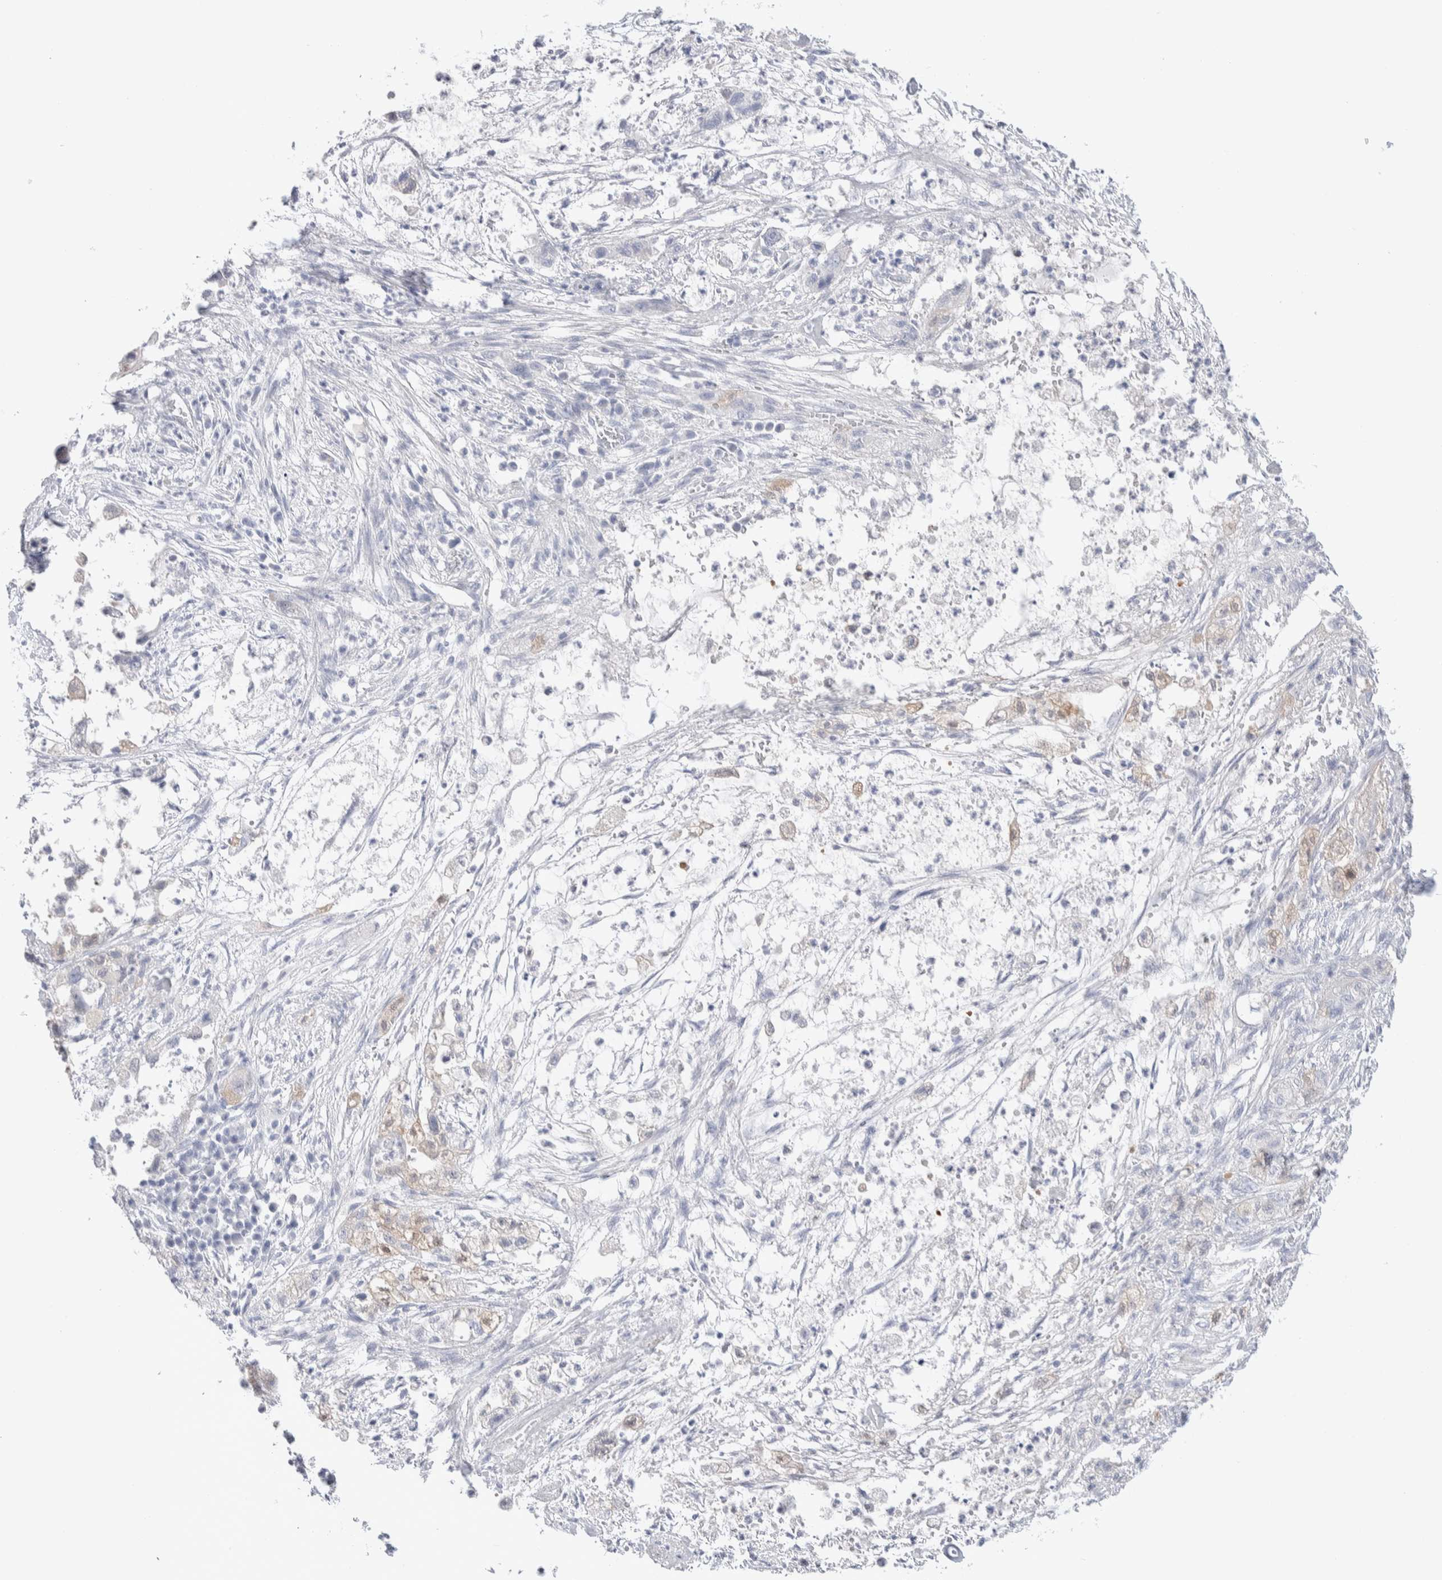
{"staining": {"intensity": "negative", "quantity": "none", "location": "none"}, "tissue": "pancreatic cancer", "cell_type": "Tumor cells", "image_type": "cancer", "snomed": [{"axis": "morphology", "description": "Adenocarcinoma, NOS"}, {"axis": "topography", "description": "Pancreas"}], "caption": "Pancreatic adenocarcinoma was stained to show a protein in brown. There is no significant staining in tumor cells. (Brightfield microscopy of DAB (3,3'-diaminobenzidine) immunohistochemistry at high magnification).", "gene": "GDA", "patient": {"sex": "female", "age": 78}}